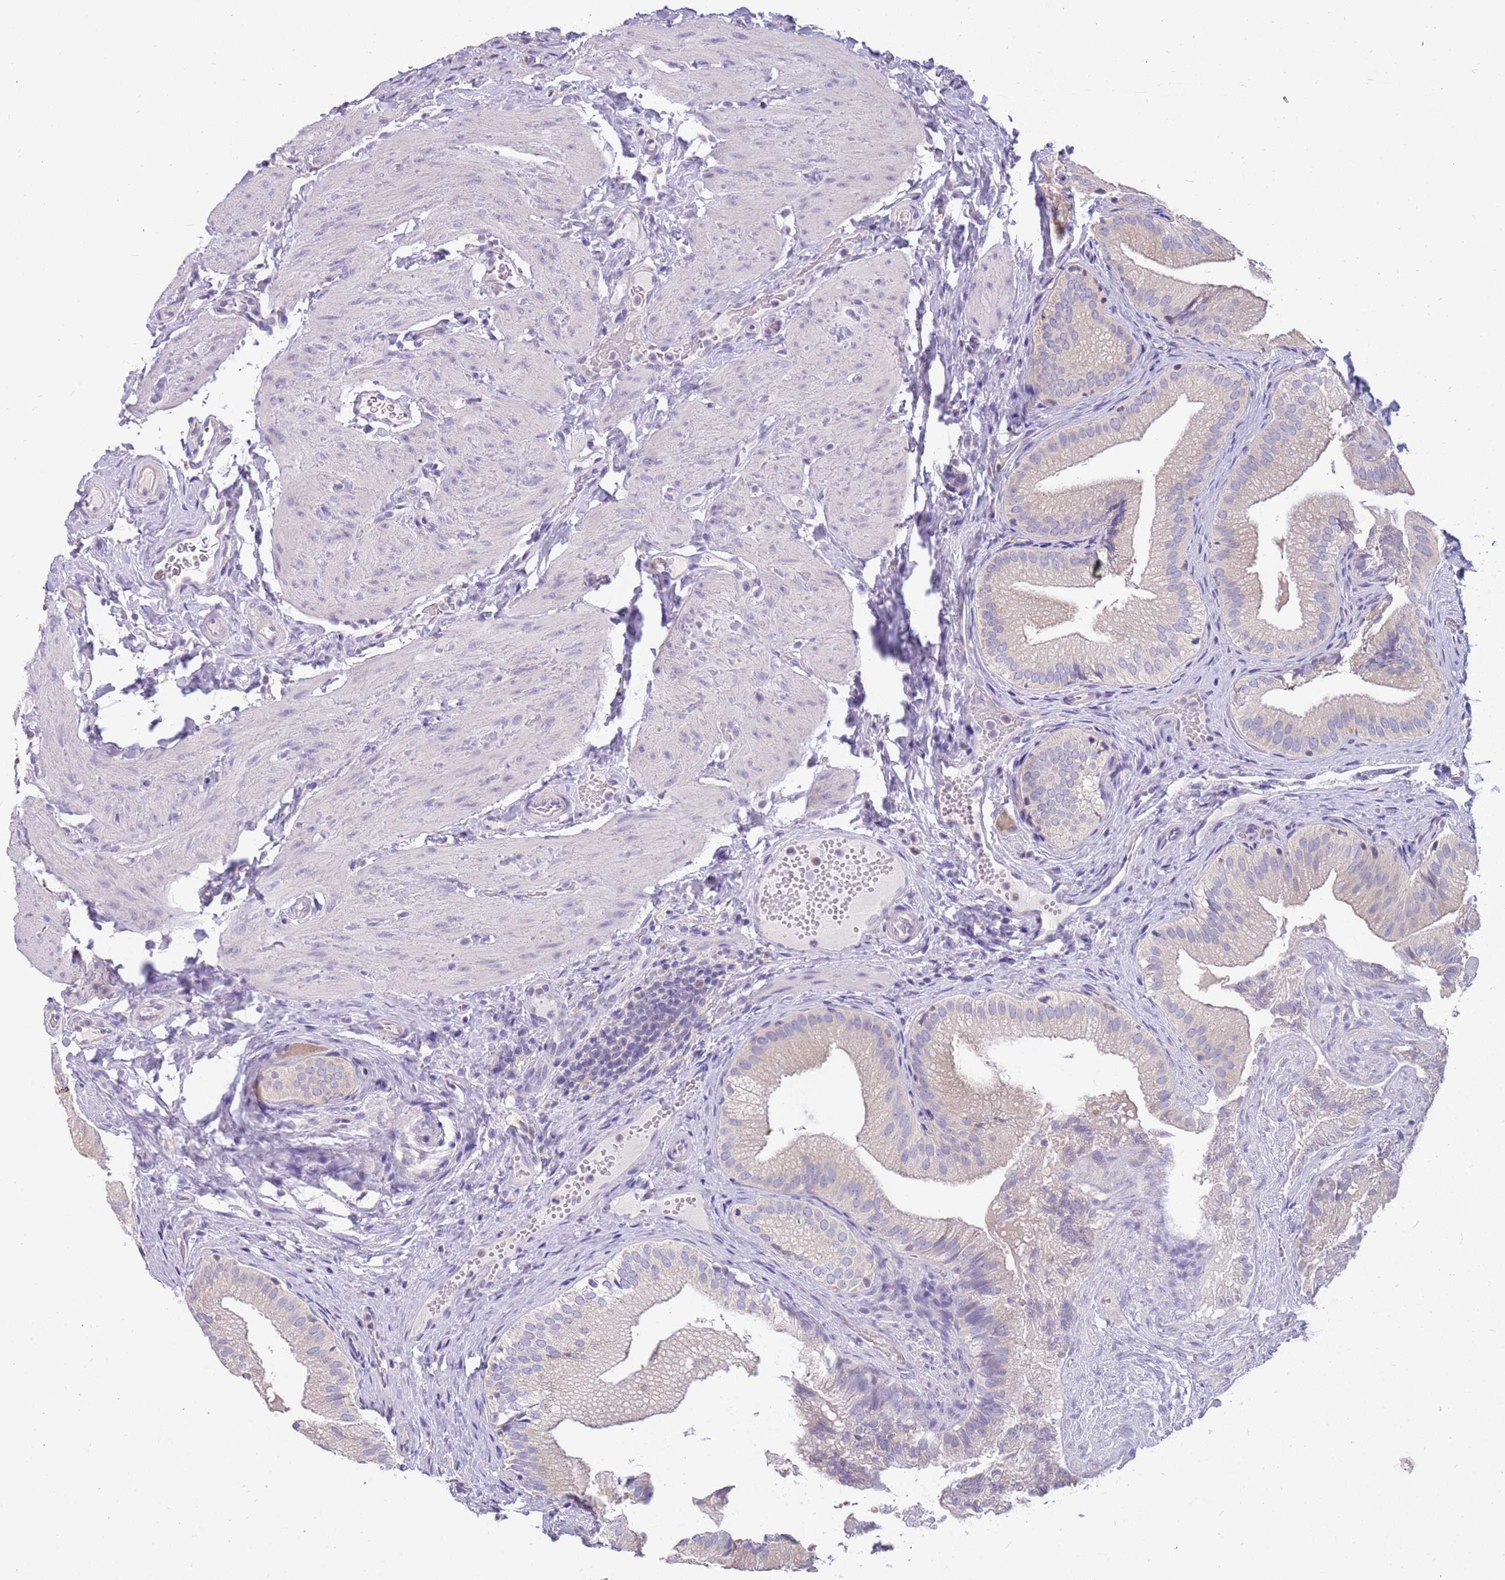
{"staining": {"intensity": "weak", "quantity": "<25%", "location": "cytoplasmic/membranous"}, "tissue": "gallbladder", "cell_type": "Glandular cells", "image_type": "normal", "snomed": [{"axis": "morphology", "description": "Normal tissue, NOS"}, {"axis": "topography", "description": "Gallbladder"}], "caption": "IHC of benign gallbladder reveals no expression in glandular cells.", "gene": "RHCG", "patient": {"sex": "female", "age": 30}}